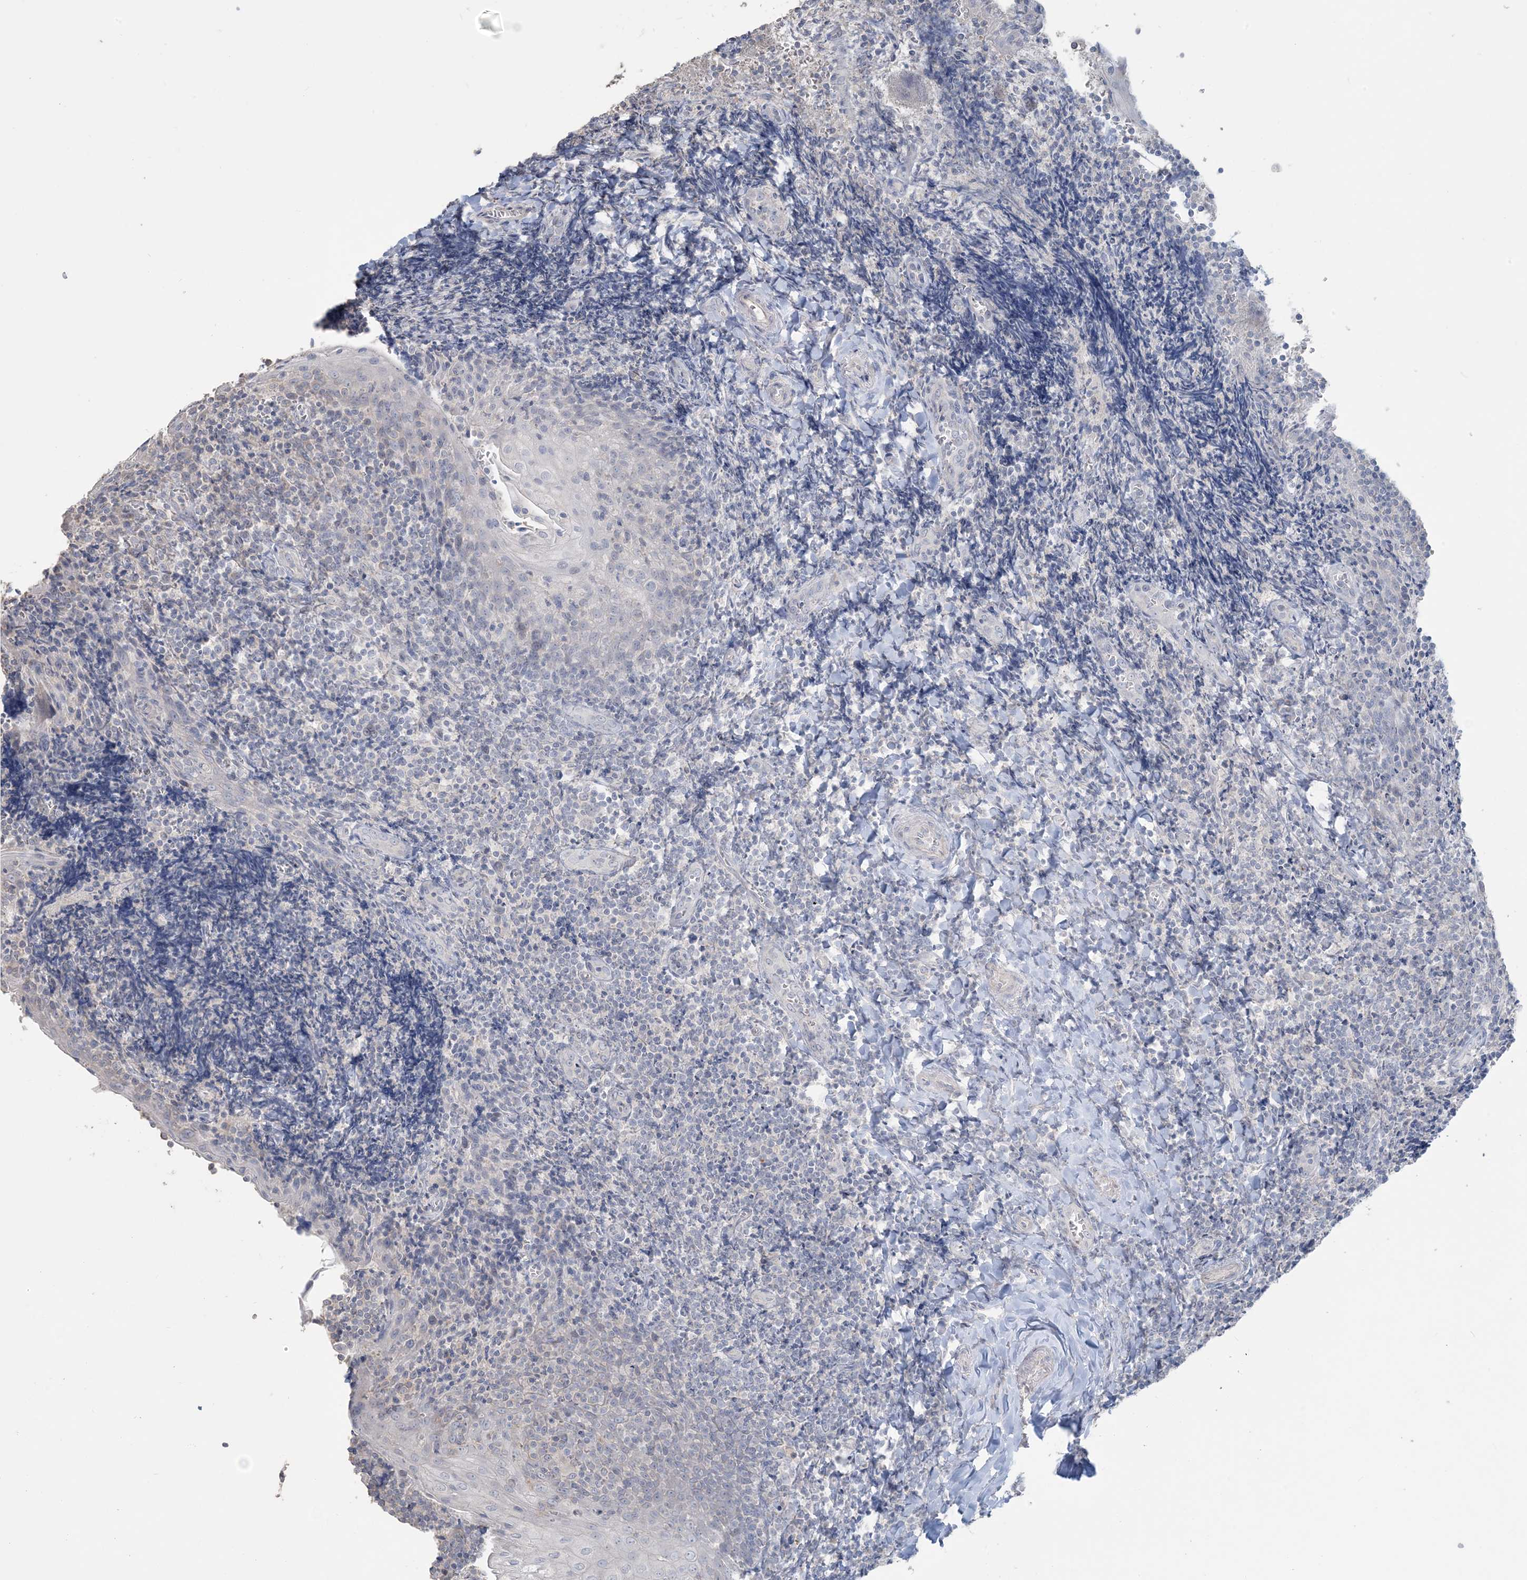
{"staining": {"intensity": "negative", "quantity": "none", "location": "none"}, "tissue": "tonsil", "cell_type": "Germinal center cells", "image_type": "normal", "snomed": [{"axis": "morphology", "description": "Normal tissue, NOS"}, {"axis": "topography", "description": "Tonsil"}], "caption": "DAB (3,3'-diaminobenzidine) immunohistochemical staining of unremarkable human tonsil shows no significant expression in germinal center cells.", "gene": "NPHS2", "patient": {"sex": "male", "age": 27}}